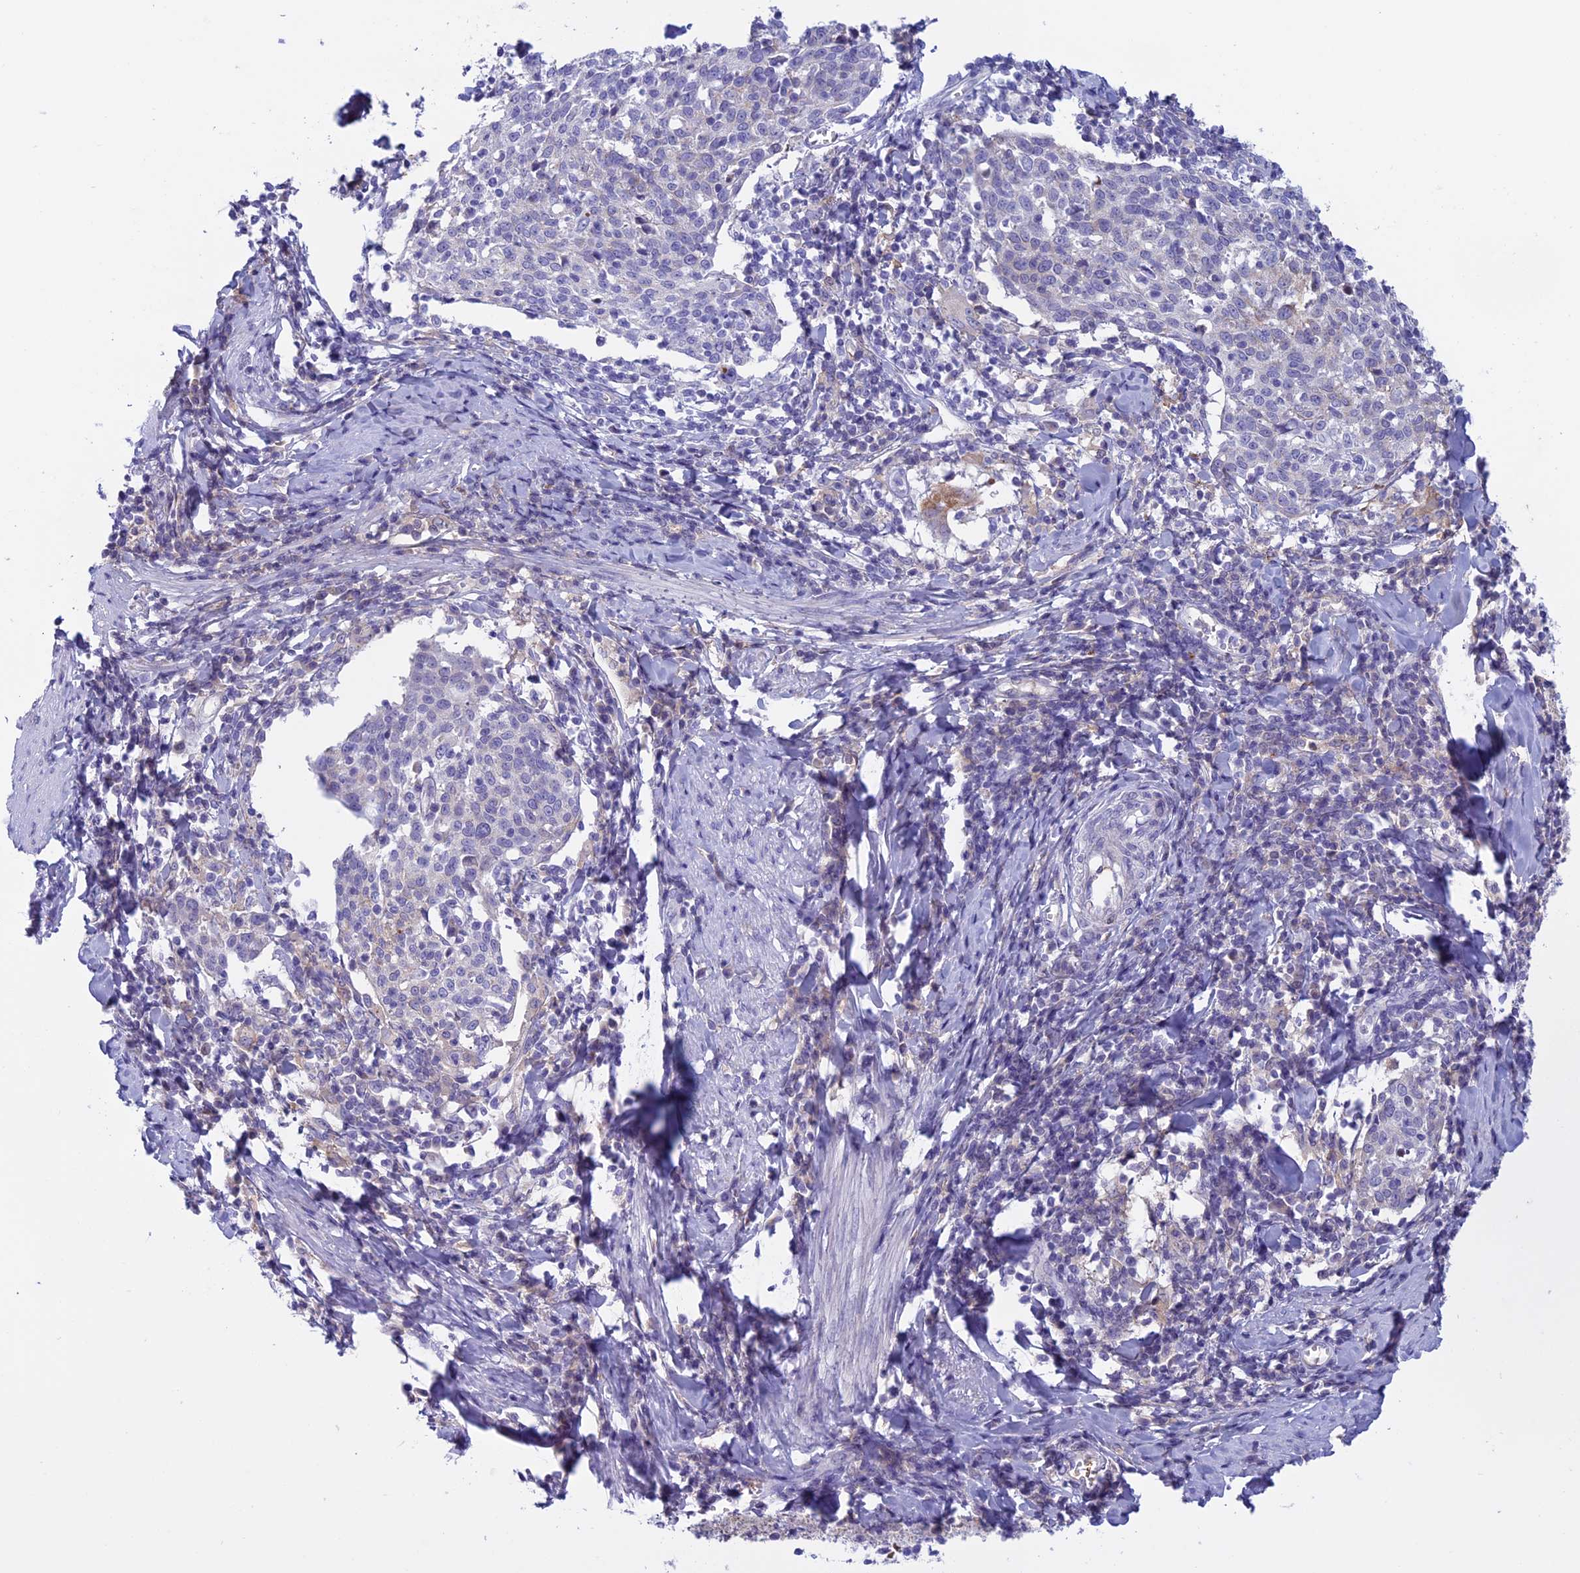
{"staining": {"intensity": "negative", "quantity": "none", "location": "none"}, "tissue": "cervical cancer", "cell_type": "Tumor cells", "image_type": "cancer", "snomed": [{"axis": "morphology", "description": "Squamous cell carcinoma, NOS"}, {"axis": "topography", "description": "Cervix"}], "caption": "Immunohistochemistry photomicrograph of neoplastic tissue: human squamous cell carcinoma (cervical) stained with DAB (3,3'-diaminobenzidine) demonstrates no significant protein expression in tumor cells.", "gene": "ANGPTL2", "patient": {"sex": "female", "age": 52}}